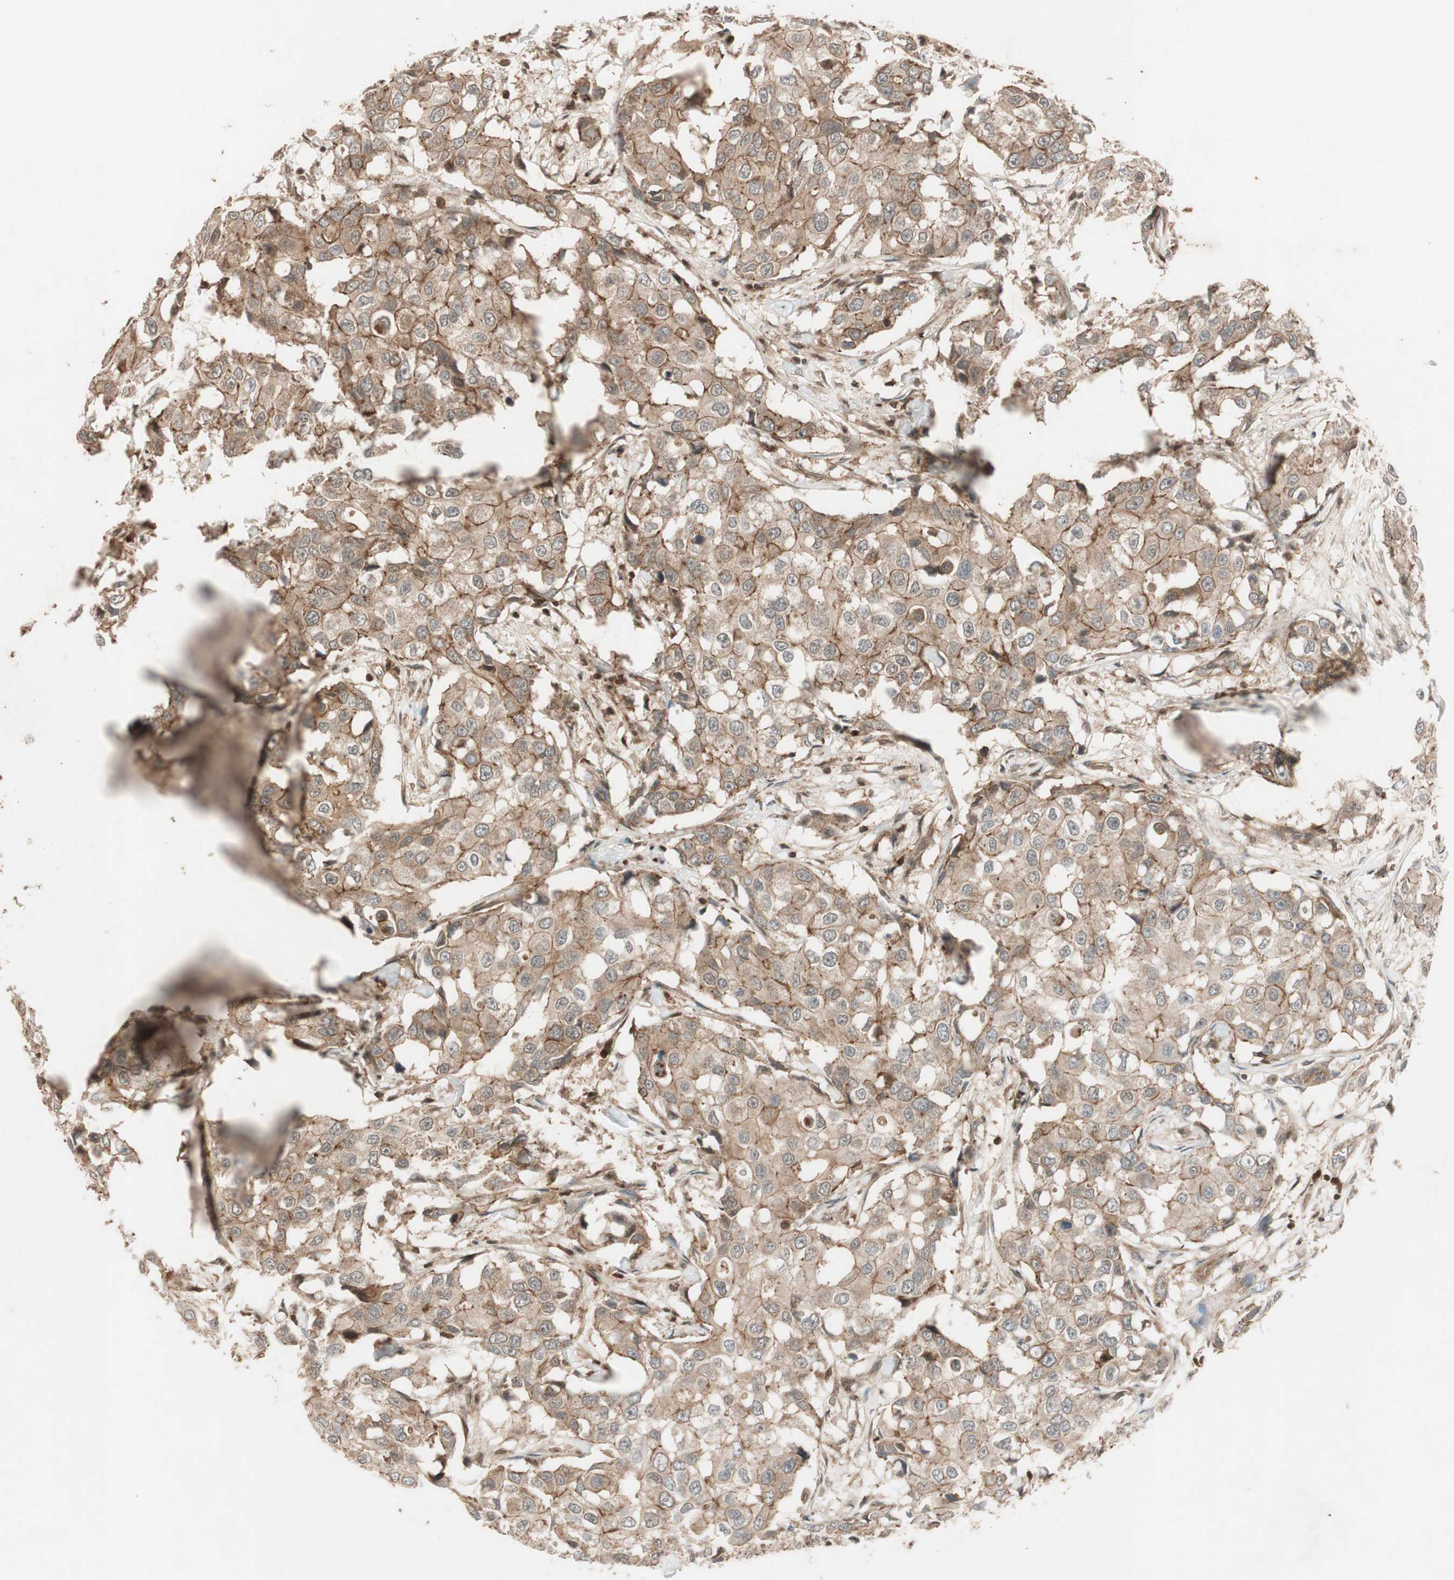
{"staining": {"intensity": "moderate", "quantity": "25%-75%", "location": "cytoplasmic/membranous"}, "tissue": "breast cancer", "cell_type": "Tumor cells", "image_type": "cancer", "snomed": [{"axis": "morphology", "description": "Duct carcinoma"}, {"axis": "topography", "description": "Breast"}], "caption": "A micrograph showing moderate cytoplasmic/membranous expression in about 25%-75% of tumor cells in breast infiltrating ductal carcinoma, as visualized by brown immunohistochemical staining.", "gene": "EPHA8", "patient": {"sex": "female", "age": 27}}